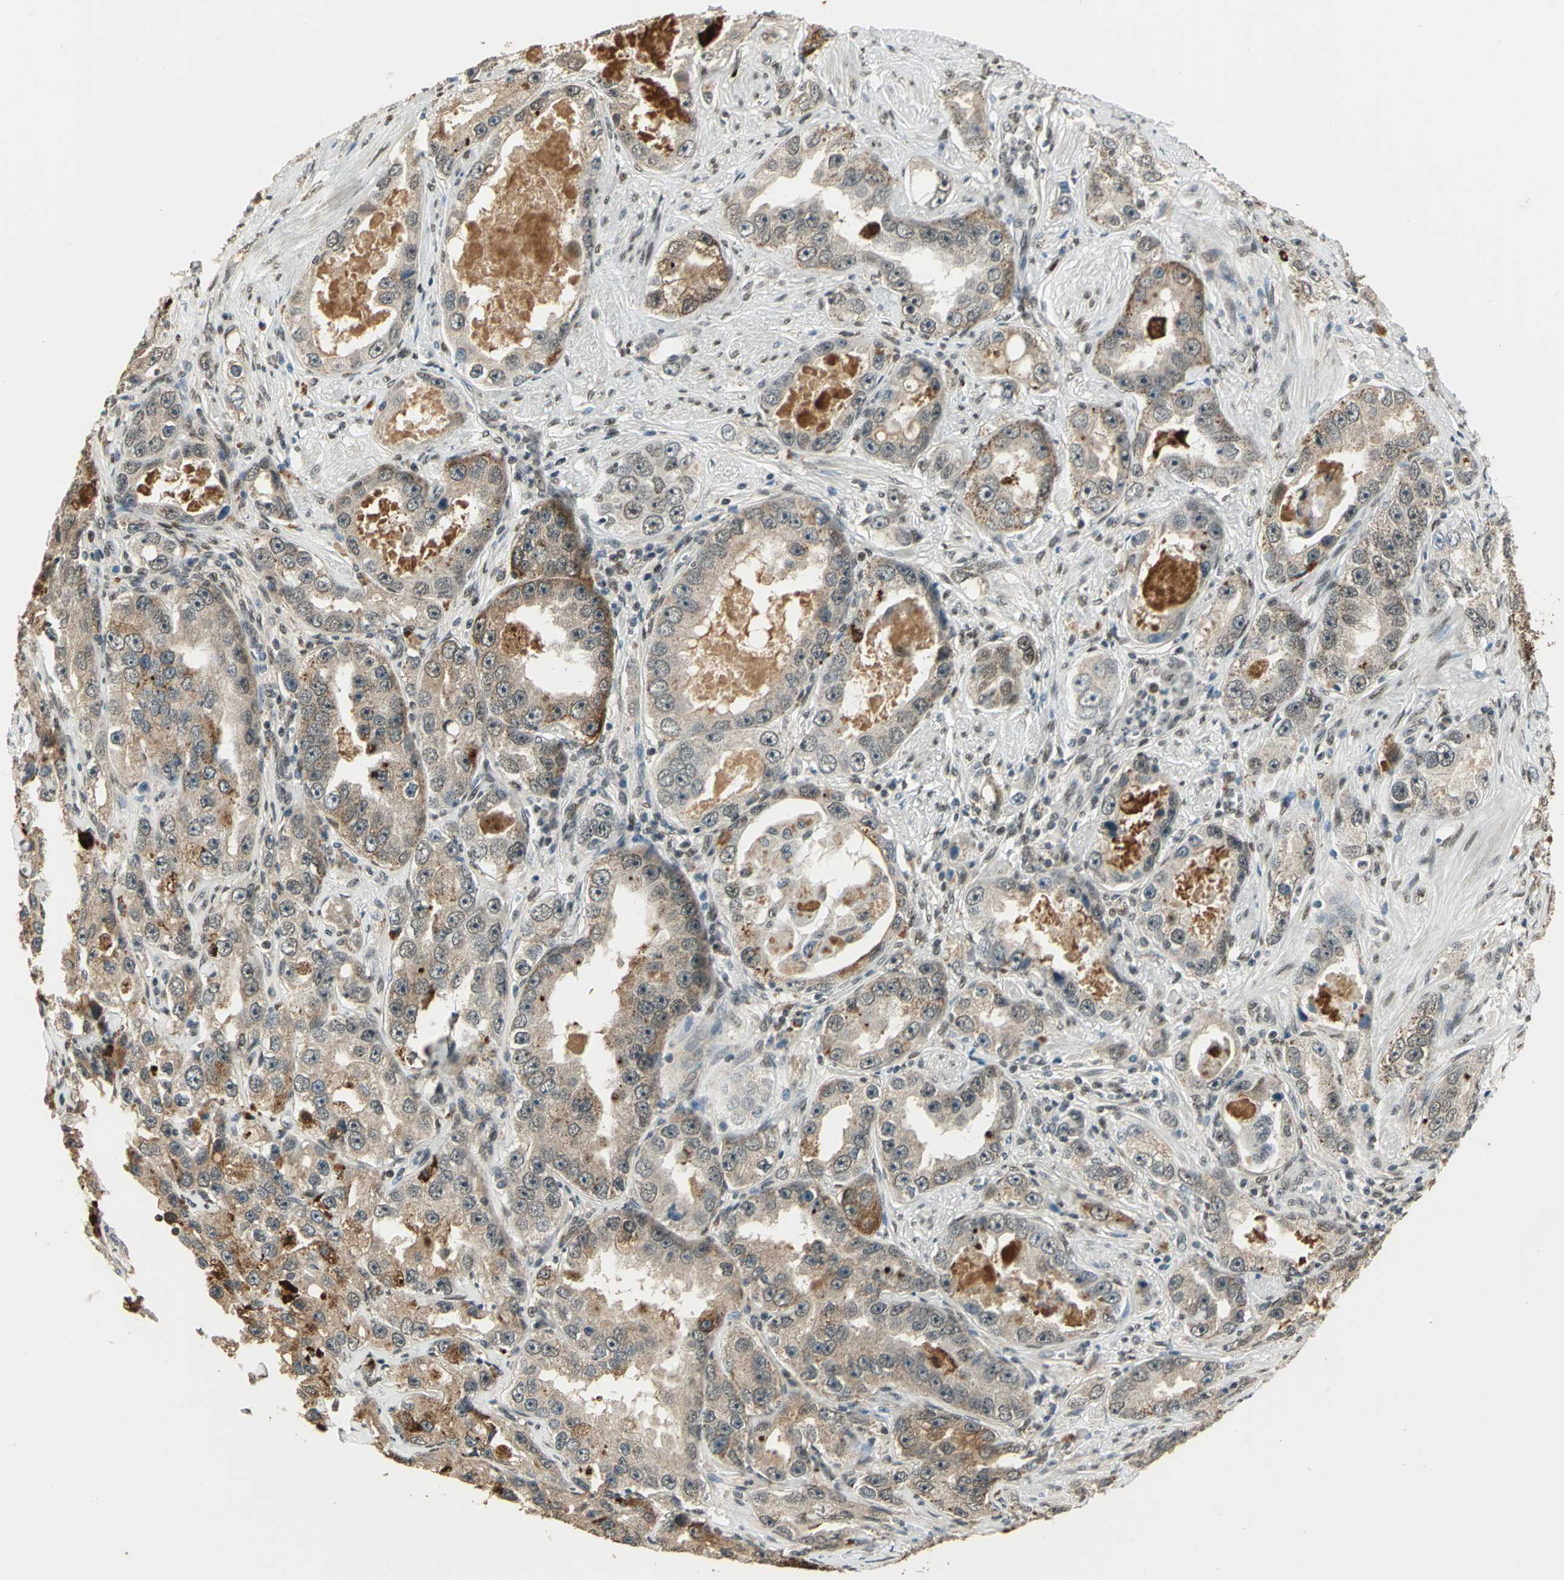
{"staining": {"intensity": "moderate", "quantity": "25%-75%", "location": "cytoplasmic/membranous"}, "tissue": "prostate cancer", "cell_type": "Tumor cells", "image_type": "cancer", "snomed": [{"axis": "morphology", "description": "Adenocarcinoma, High grade"}, {"axis": "topography", "description": "Prostate"}], "caption": "High-grade adenocarcinoma (prostate) was stained to show a protein in brown. There is medium levels of moderate cytoplasmic/membranous positivity in about 25%-75% of tumor cells.", "gene": "RAD17", "patient": {"sex": "male", "age": 63}}